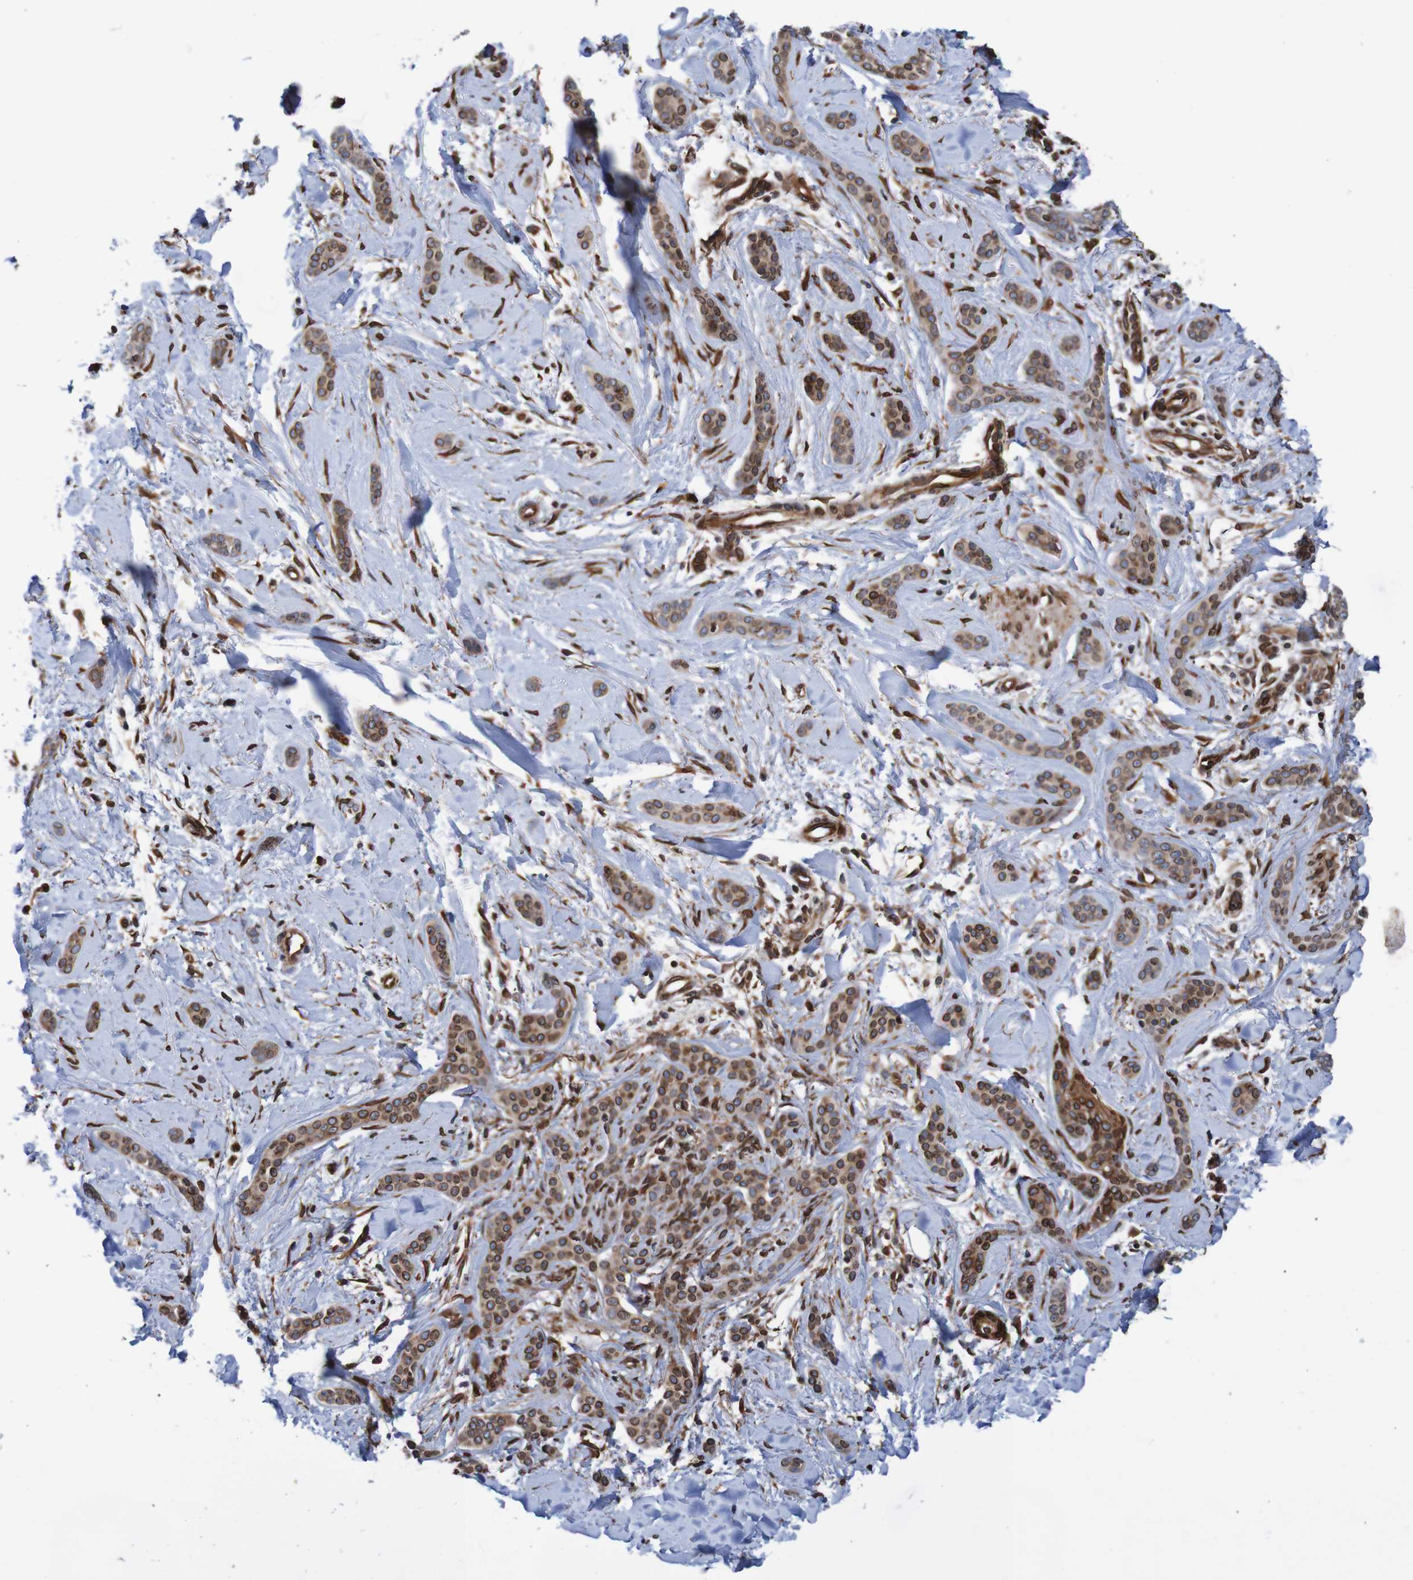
{"staining": {"intensity": "strong", "quantity": ">75%", "location": "cytoplasmic/membranous,nuclear"}, "tissue": "skin cancer", "cell_type": "Tumor cells", "image_type": "cancer", "snomed": [{"axis": "morphology", "description": "Basal cell carcinoma"}, {"axis": "morphology", "description": "Adnexal tumor, benign"}, {"axis": "topography", "description": "Skin"}], "caption": "A brown stain highlights strong cytoplasmic/membranous and nuclear expression of a protein in human basal cell carcinoma (skin) tumor cells.", "gene": "TMEM109", "patient": {"sex": "female", "age": 42}}